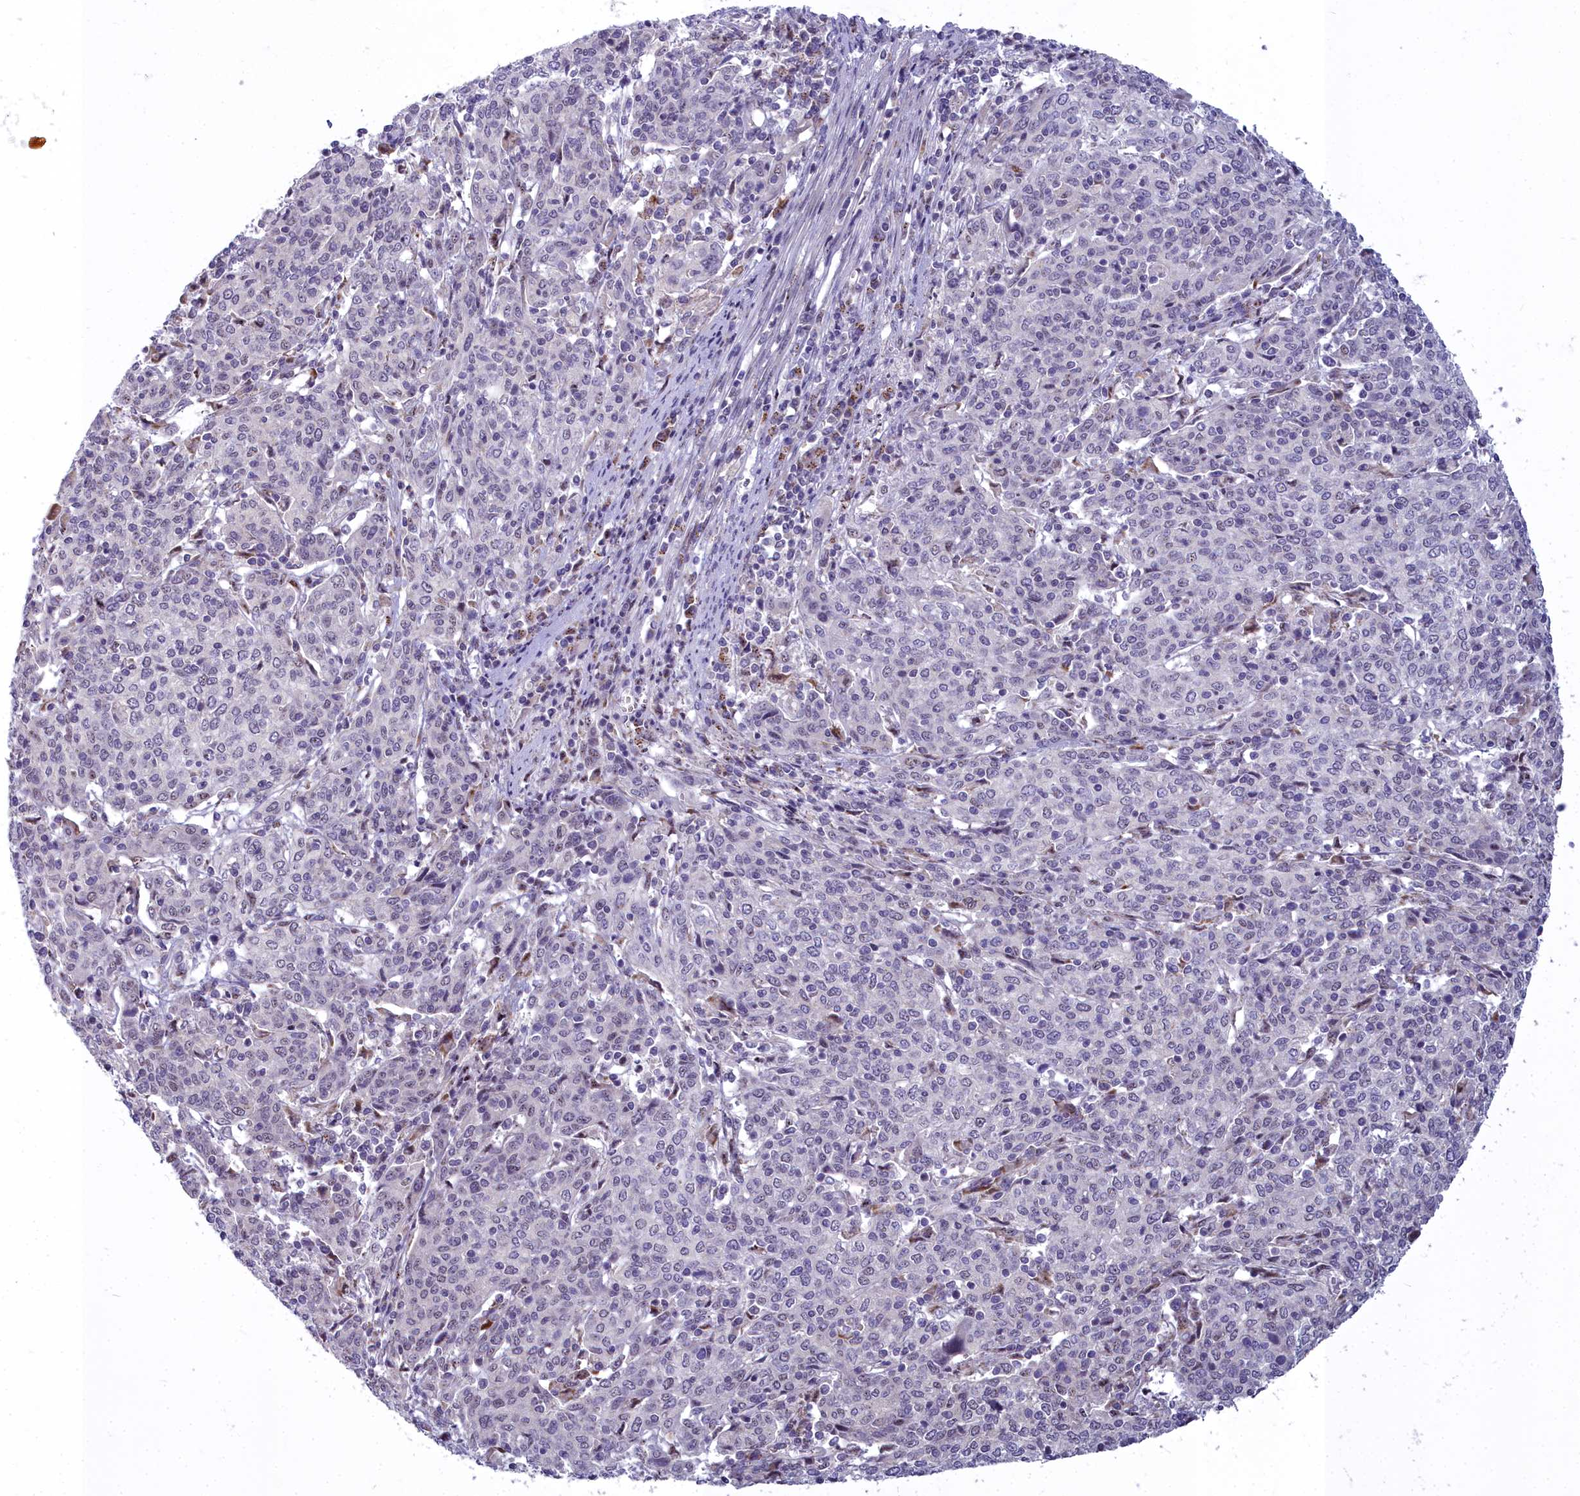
{"staining": {"intensity": "moderate", "quantity": "<25%", "location": "nuclear"}, "tissue": "cervical cancer", "cell_type": "Tumor cells", "image_type": "cancer", "snomed": [{"axis": "morphology", "description": "Squamous cell carcinoma, NOS"}, {"axis": "topography", "description": "Cervix"}], "caption": "Squamous cell carcinoma (cervical) stained for a protein (brown) shows moderate nuclear positive expression in approximately <25% of tumor cells.", "gene": "WDPCP", "patient": {"sex": "female", "age": 67}}